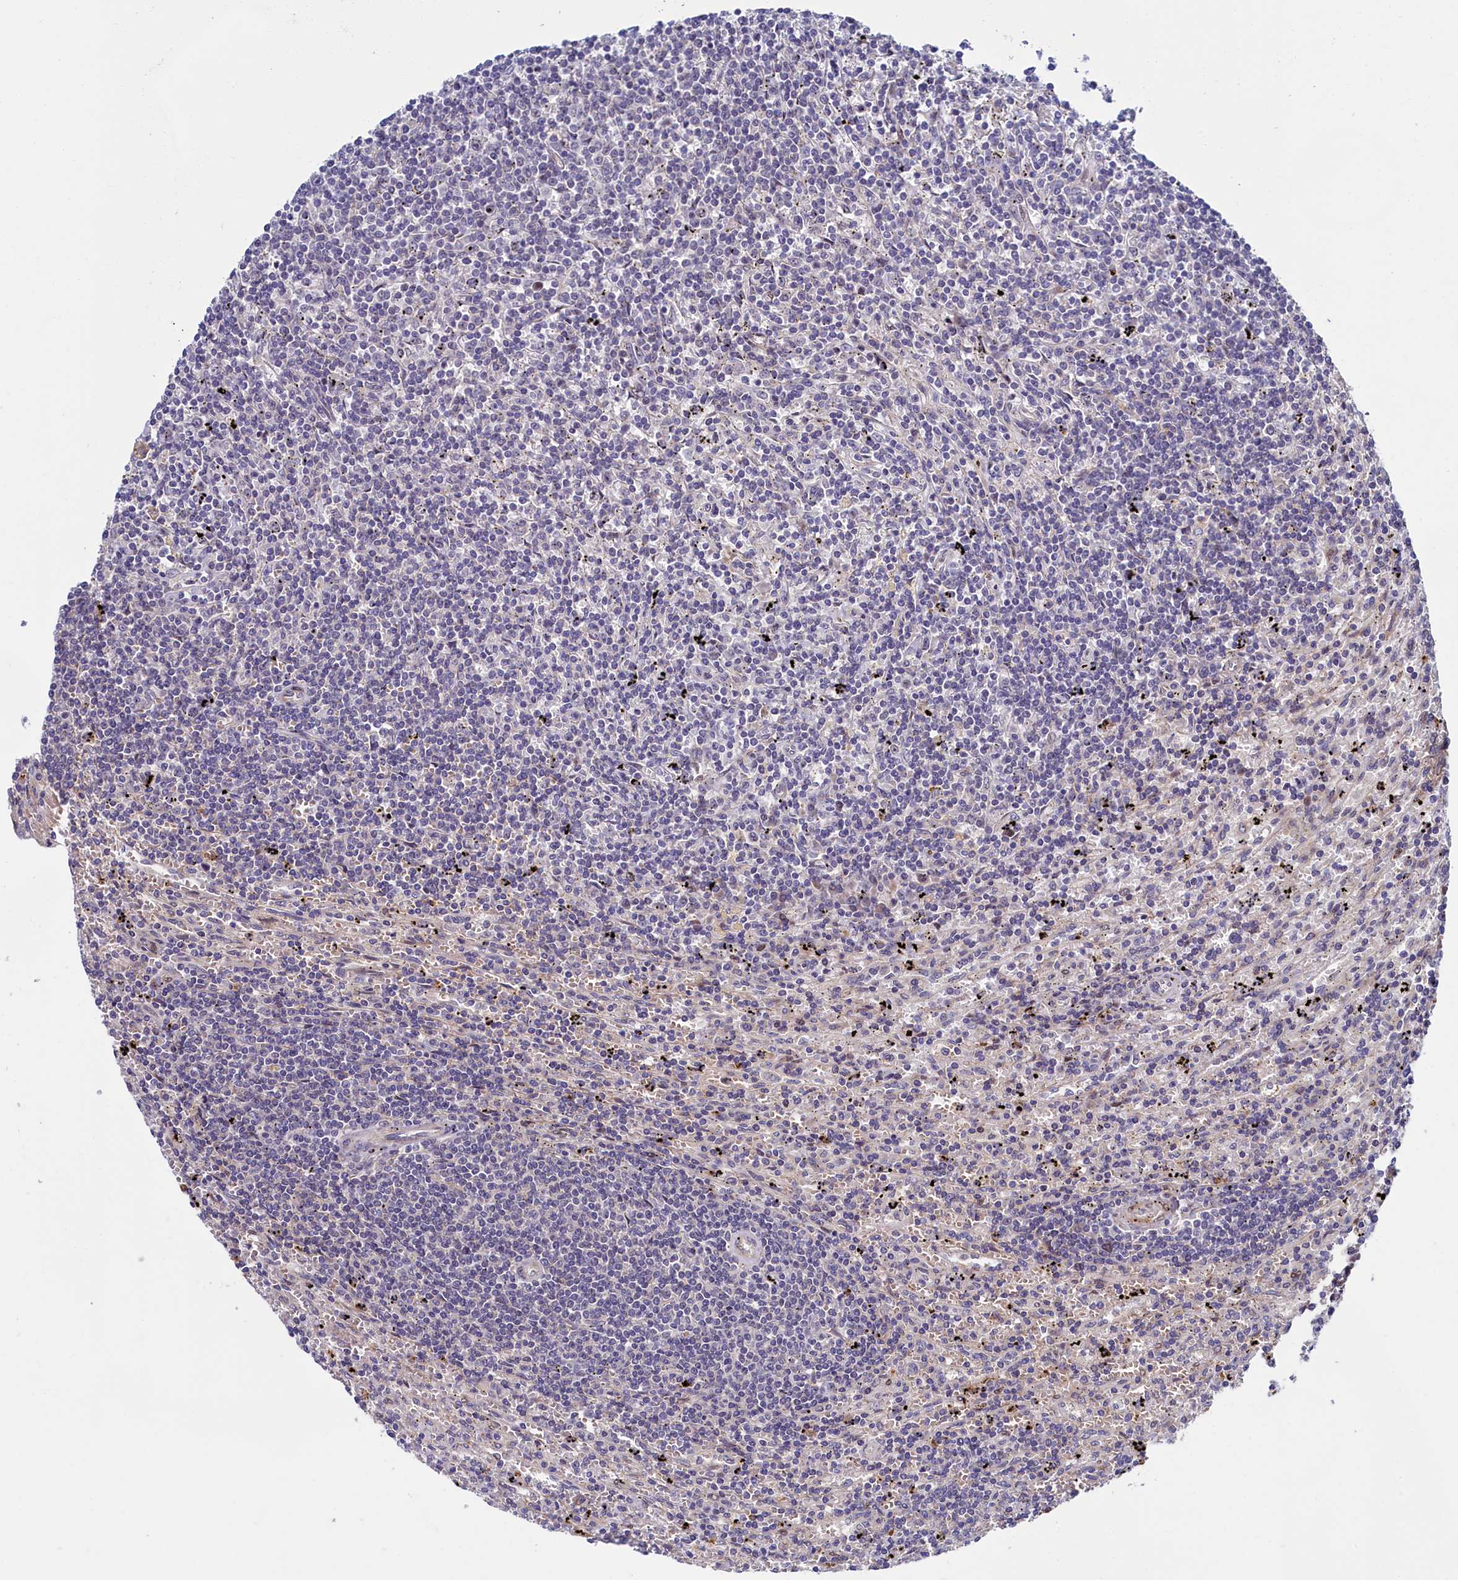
{"staining": {"intensity": "negative", "quantity": "none", "location": "none"}, "tissue": "lymphoma", "cell_type": "Tumor cells", "image_type": "cancer", "snomed": [{"axis": "morphology", "description": "Malignant lymphoma, non-Hodgkin's type, Low grade"}, {"axis": "topography", "description": "Spleen"}], "caption": "Immunohistochemistry photomicrograph of neoplastic tissue: low-grade malignant lymphoma, non-Hodgkin's type stained with DAB (3,3'-diaminobenzidine) shows no significant protein positivity in tumor cells.", "gene": "PIK3C3", "patient": {"sex": "male", "age": 76}}